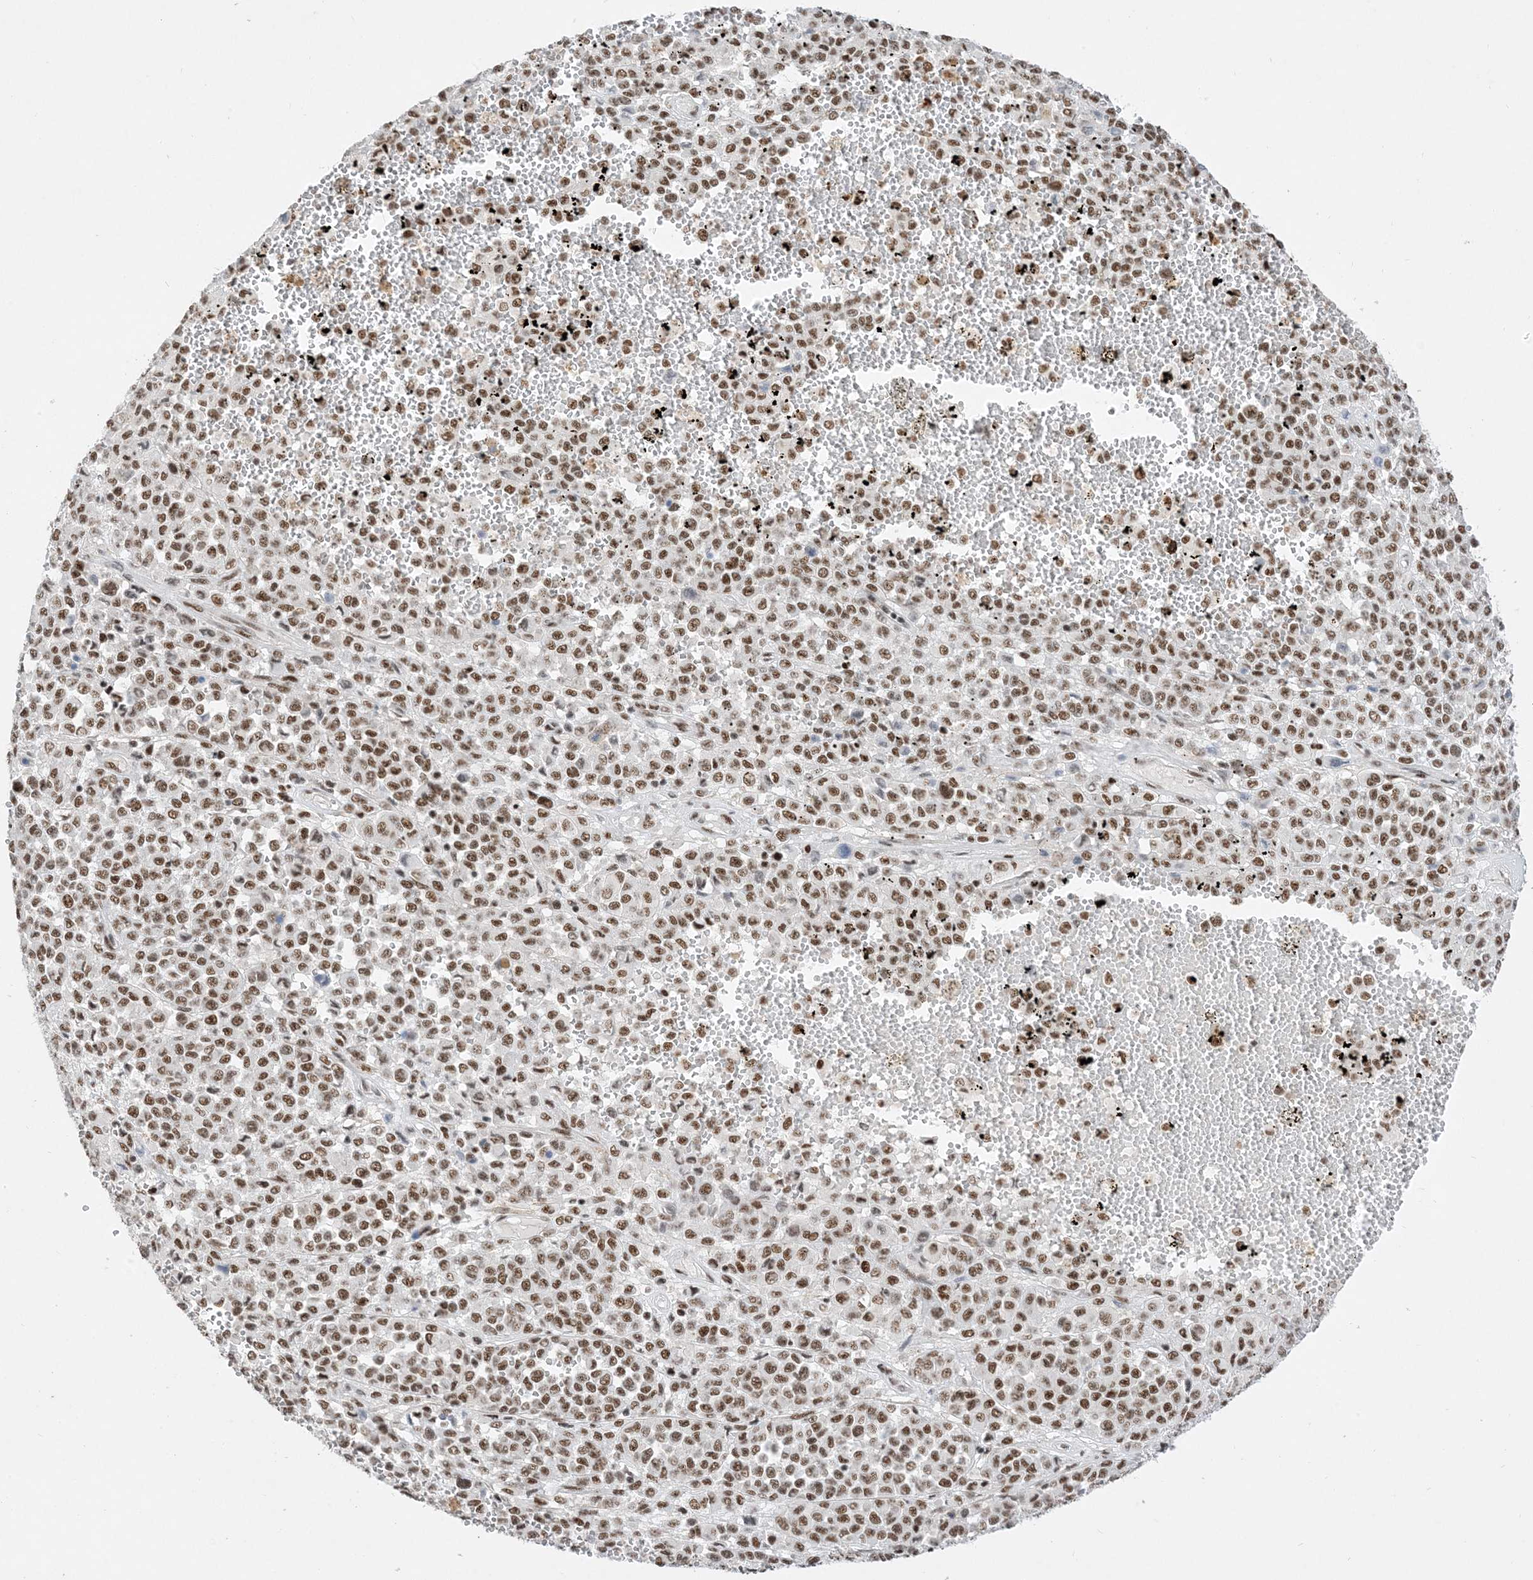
{"staining": {"intensity": "moderate", "quantity": ">75%", "location": "nuclear"}, "tissue": "melanoma", "cell_type": "Tumor cells", "image_type": "cancer", "snomed": [{"axis": "morphology", "description": "Malignant melanoma, Metastatic site"}, {"axis": "topography", "description": "Pancreas"}], "caption": "Malignant melanoma (metastatic site) stained for a protein displays moderate nuclear positivity in tumor cells.", "gene": "SF3A3", "patient": {"sex": "female", "age": 30}}